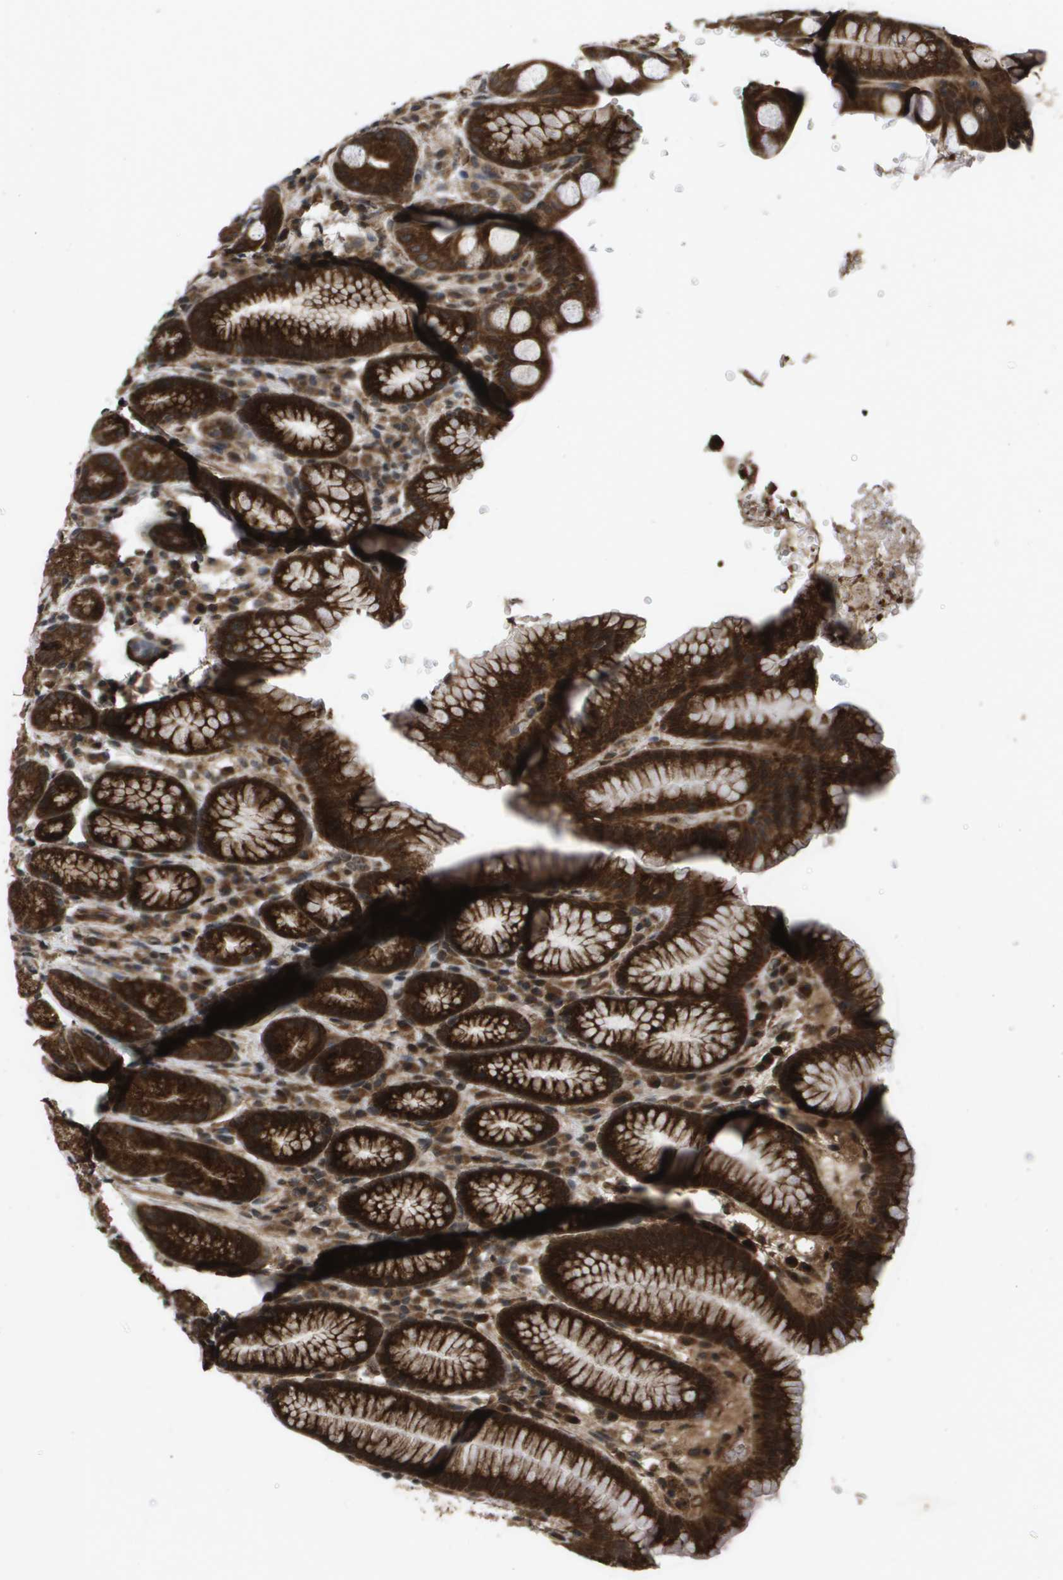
{"staining": {"intensity": "strong", "quantity": ">75%", "location": "cytoplasmic/membranous,nuclear"}, "tissue": "stomach", "cell_type": "Glandular cells", "image_type": "normal", "snomed": [{"axis": "morphology", "description": "Normal tissue, NOS"}, {"axis": "topography", "description": "Stomach, lower"}], "caption": "Protein staining of unremarkable stomach displays strong cytoplasmic/membranous,nuclear staining in about >75% of glandular cells. (DAB = brown stain, brightfield microscopy at high magnification).", "gene": "SPTLC1", "patient": {"sex": "male", "age": 52}}